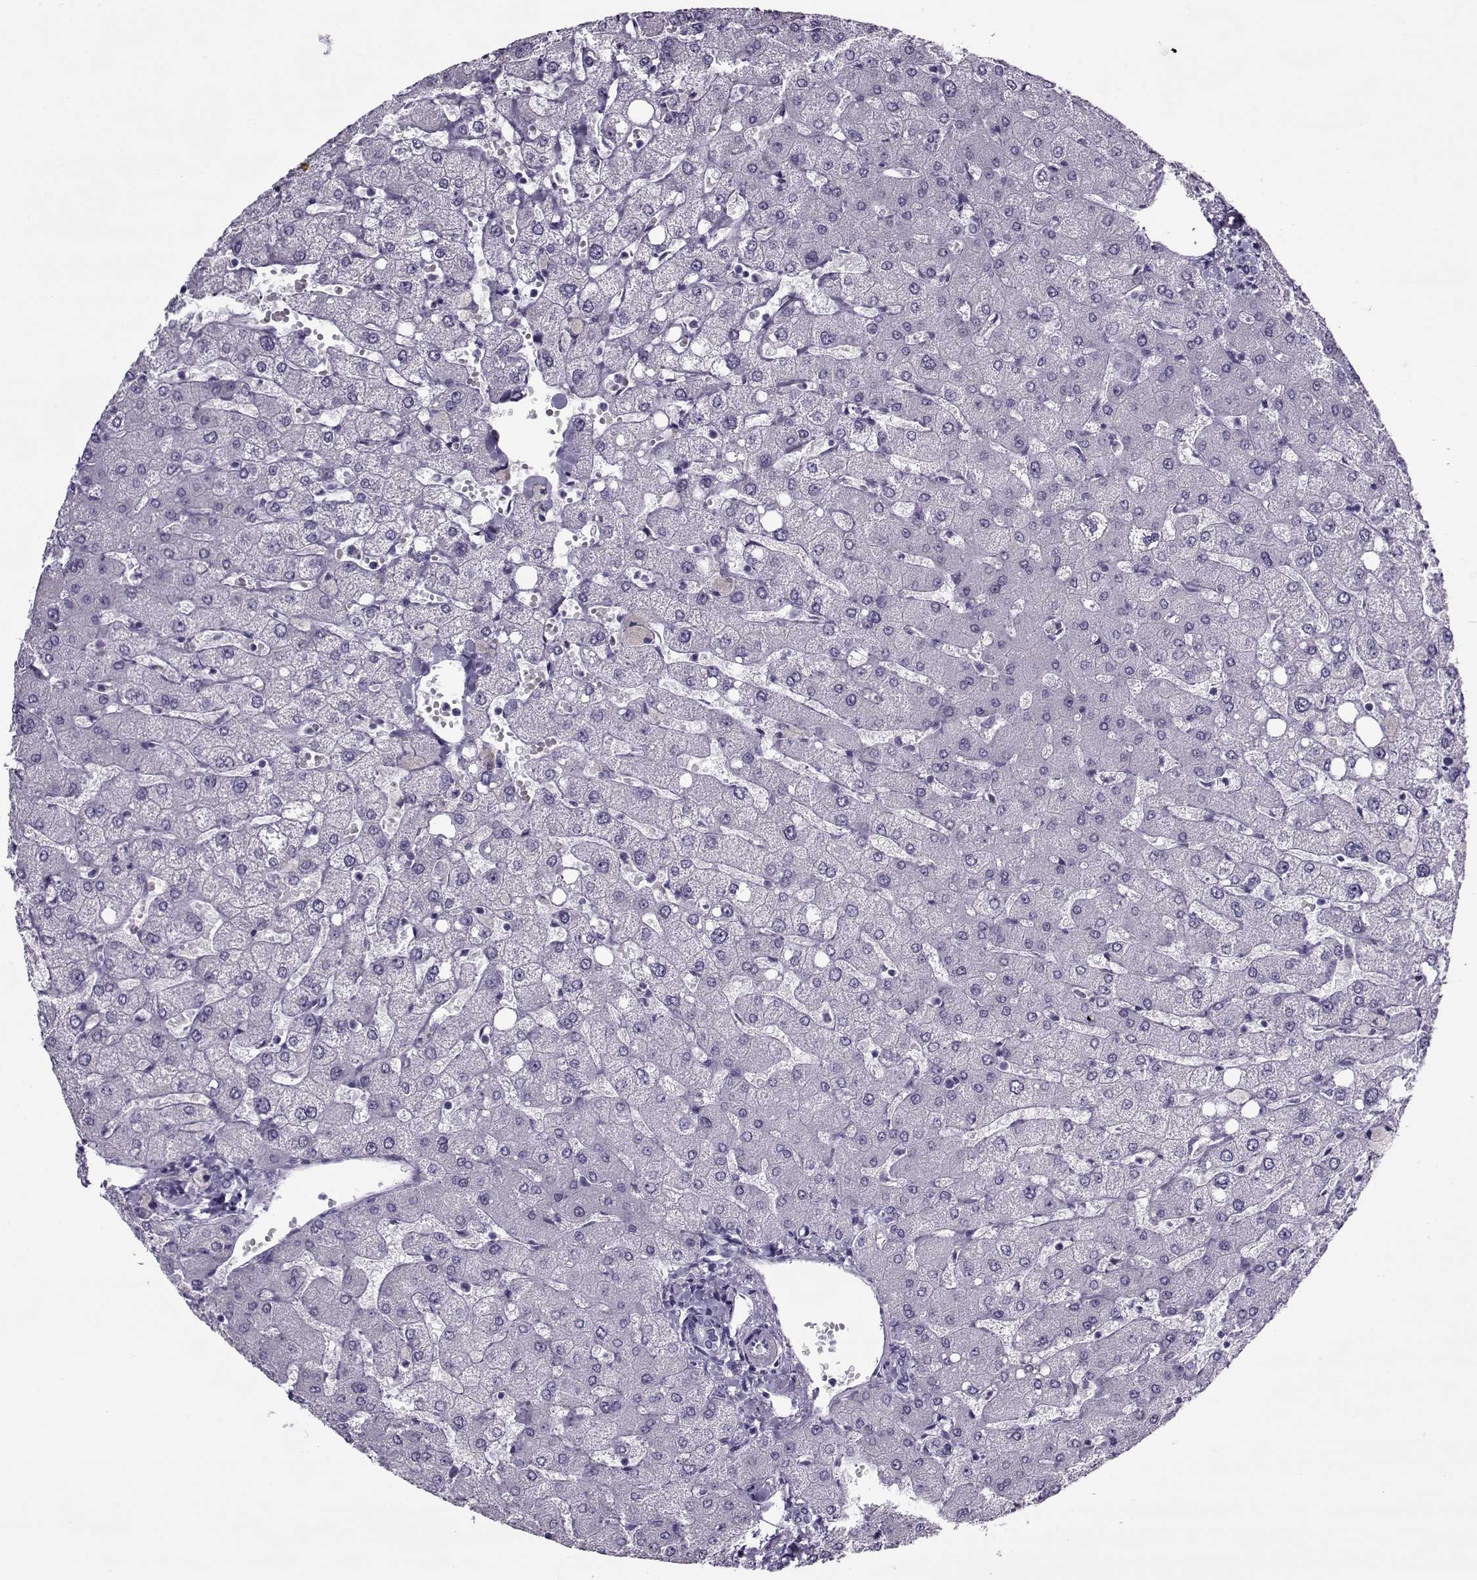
{"staining": {"intensity": "negative", "quantity": "none", "location": "none"}, "tissue": "liver", "cell_type": "Cholangiocytes", "image_type": "normal", "snomed": [{"axis": "morphology", "description": "Normal tissue, NOS"}, {"axis": "topography", "description": "Liver"}], "caption": "The immunohistochemistry (IHC) photomicrograph has no significant staining in cholangiocytes of liver.", "gene": "GAGE10", "patient": {"sex": "female", "age": 54}}